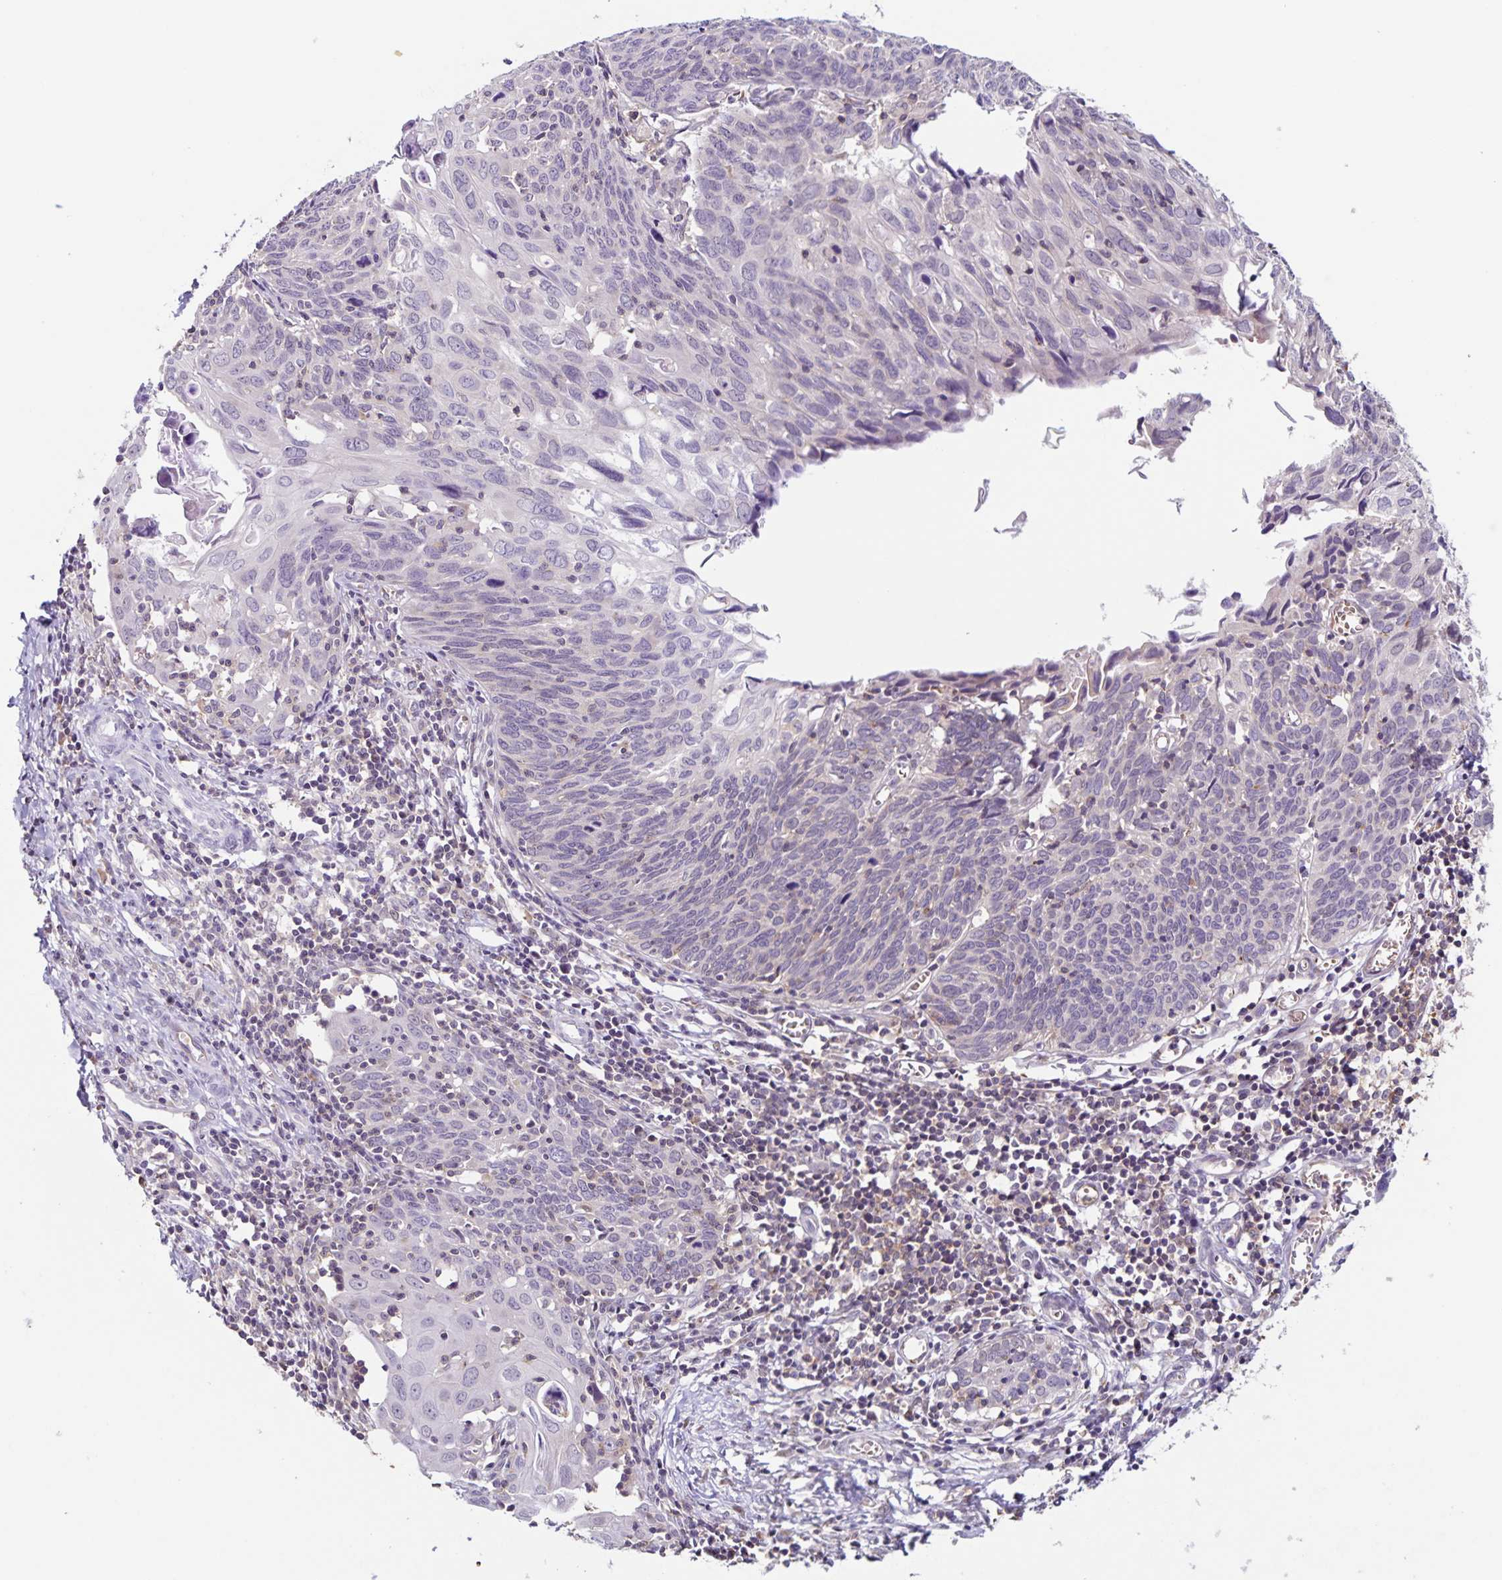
{"staining": {"intensity": "negative", "quantity": "none", "location": "none"}, "tissue": "cervical cancer", "cell_type": "Tumor cells", "image_type": "cancer", "snomed": [{"axis": "morphology", "description": "Squamous cell carcinoma, NOS"}, {"axis": "topography", "description": "Cervix"}], "caption": "Squamous cell carcinoma (cervical) stained for a protein using IHC displays no staining tumor cells.", "gene": "STPG4", "patient": {"sex": "female", "age": 39}}